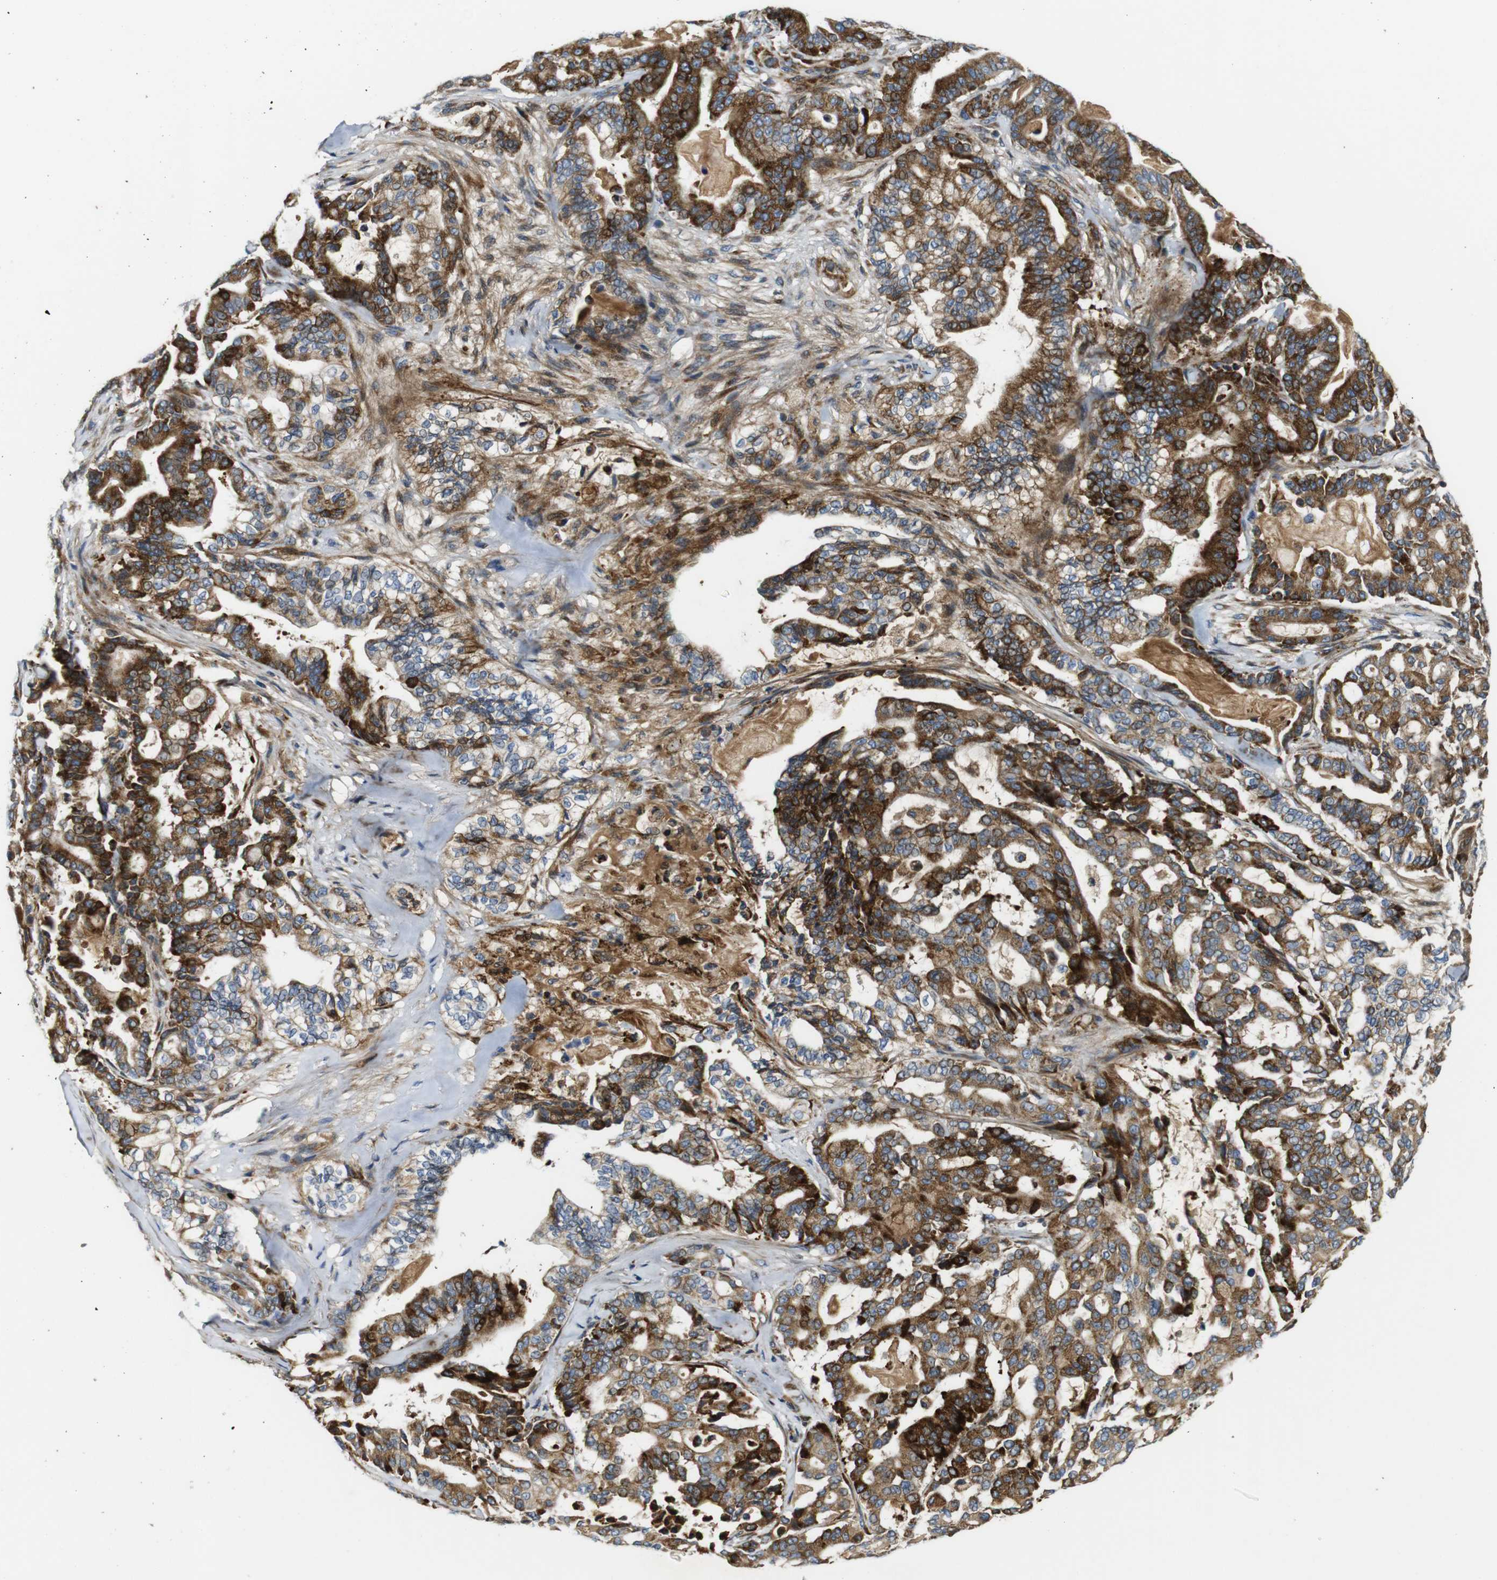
{"staining": {"intensity": "strong", "quantity": ">75%", "location": "cytoplasmic/membranous"}, "tissue": "pancreatic cancer", "cell_type": "Tumor cells", "image_type": "cancer", "snomed": [{"axis": "morphology", "description": "Adenocarcinoma, NOS"}, {"axis": "topography", "description": "Pancreas"}], "caption": "High-magnification brightfield microscopy of adenocarcinoma (pancreatic) stained with DAB (brown) and counterstained with hematoxylin (blue). tumor cells exhibit strong cytoplasmic/membranous expression is appreciated in about>75% of cells.", "gene": "UBE2G2", "patient": {"sex": "male", "age": 63}}